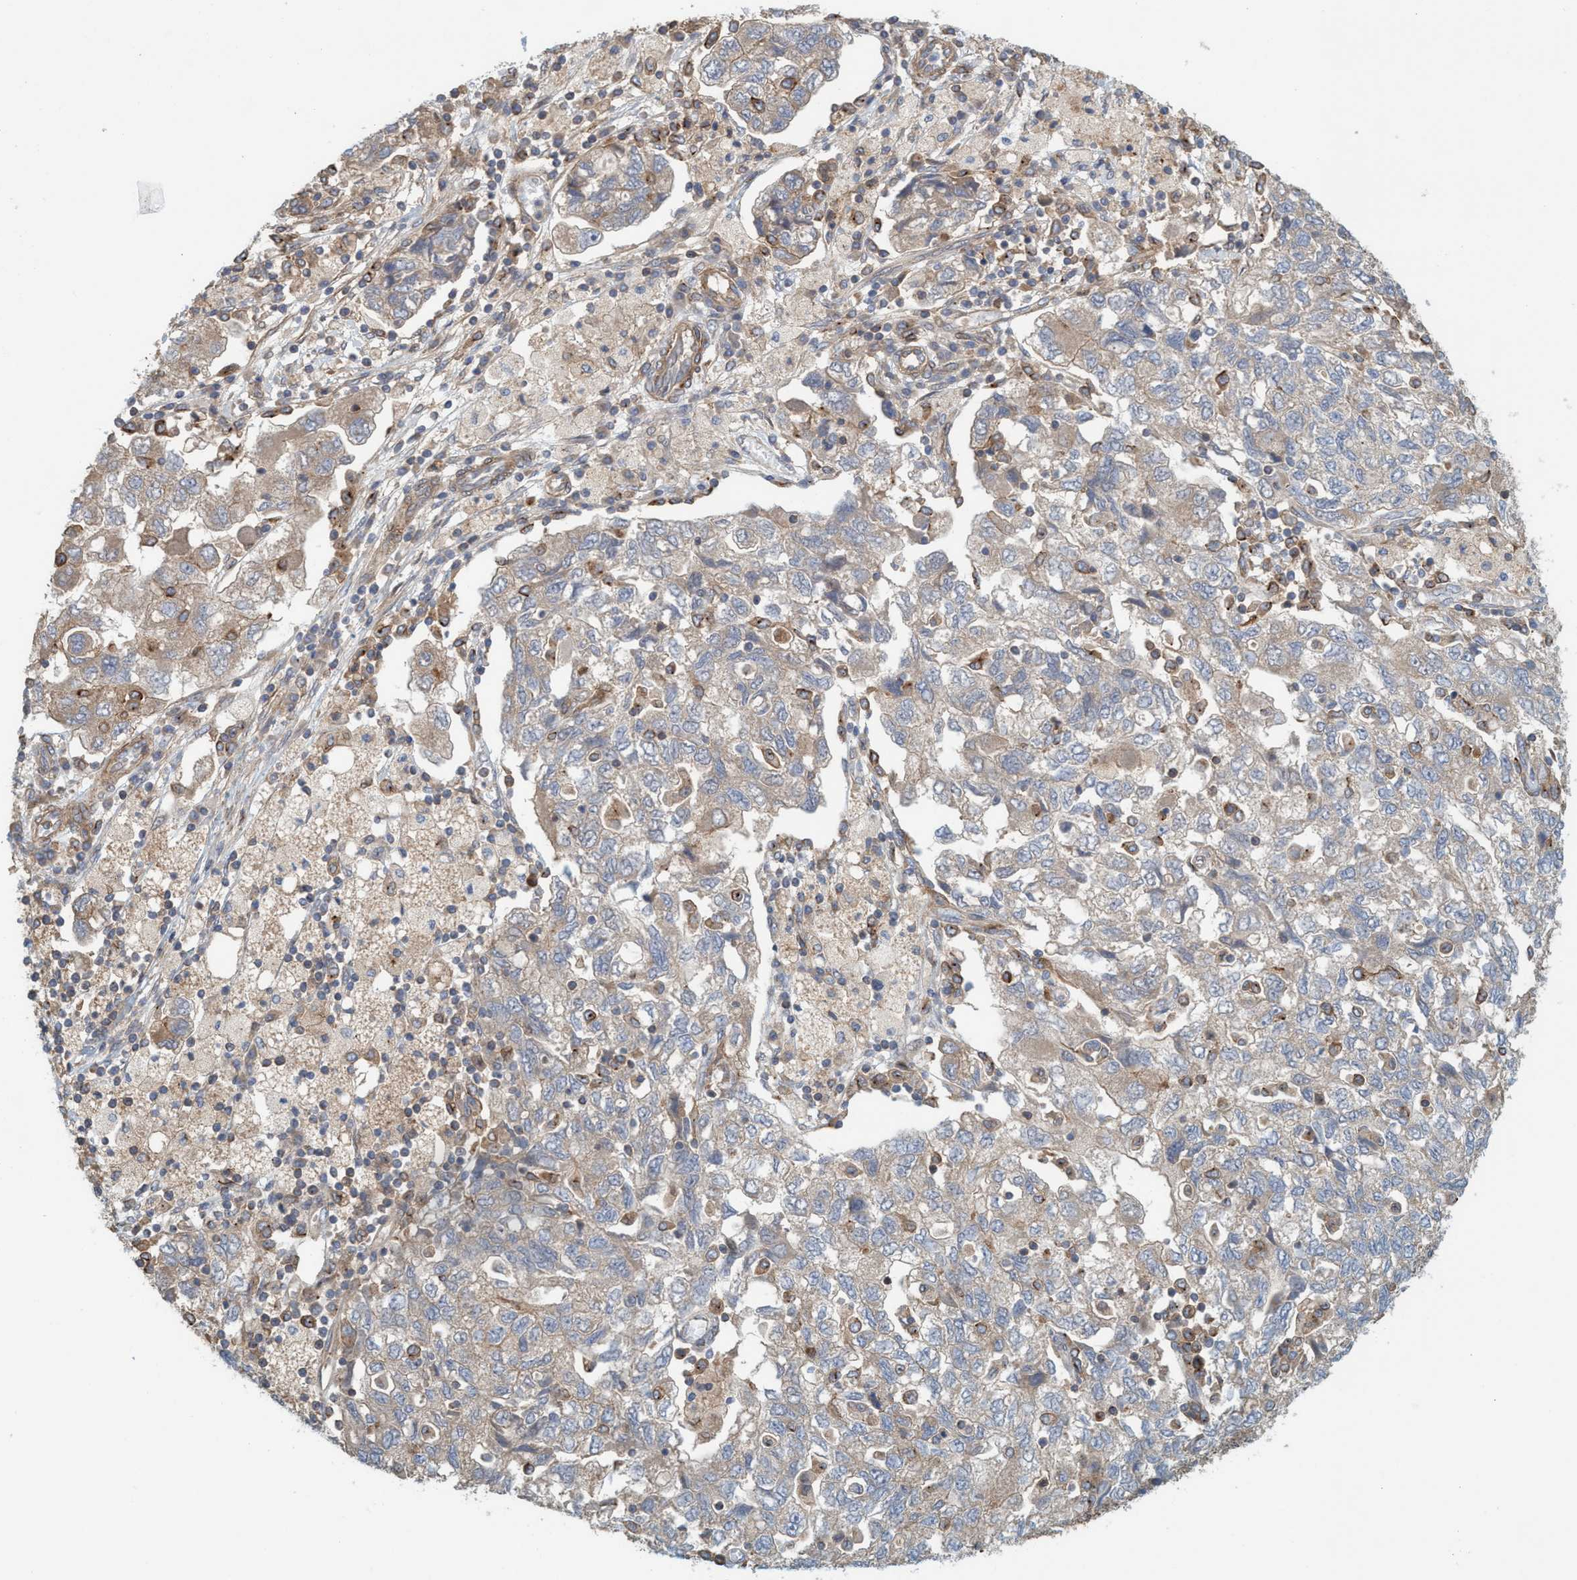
{"staining": {"intensity": "weak", "quantity": ">75%", "location": "cytoplasmic/membranous"}, "tissue": "ovarian cancer", "cell_type": "Tumor cells", "image_type": "cancer", "snomed": [{"axis": "morphology", "description": "Carcinoma, NOS"}, {"axis": "morphology", "description": "Cystadenocarcinoma, serous, NOS"}, {"axis": "topography", "description": "Ovary"}], "caption": "Immunohistochemistry (IHC) image of neoplastic tissue: ovarian serous cystadenocarcinoma stained using immunohistochemistry displays low levels of weak protein expression localized specifically in the cytoplasmic/membranous of tumor cells, appearing as a cytoplasmic/membranous brown color.", "gene": "SPECC1", "patient": {"sex": "female", "age": 69}}